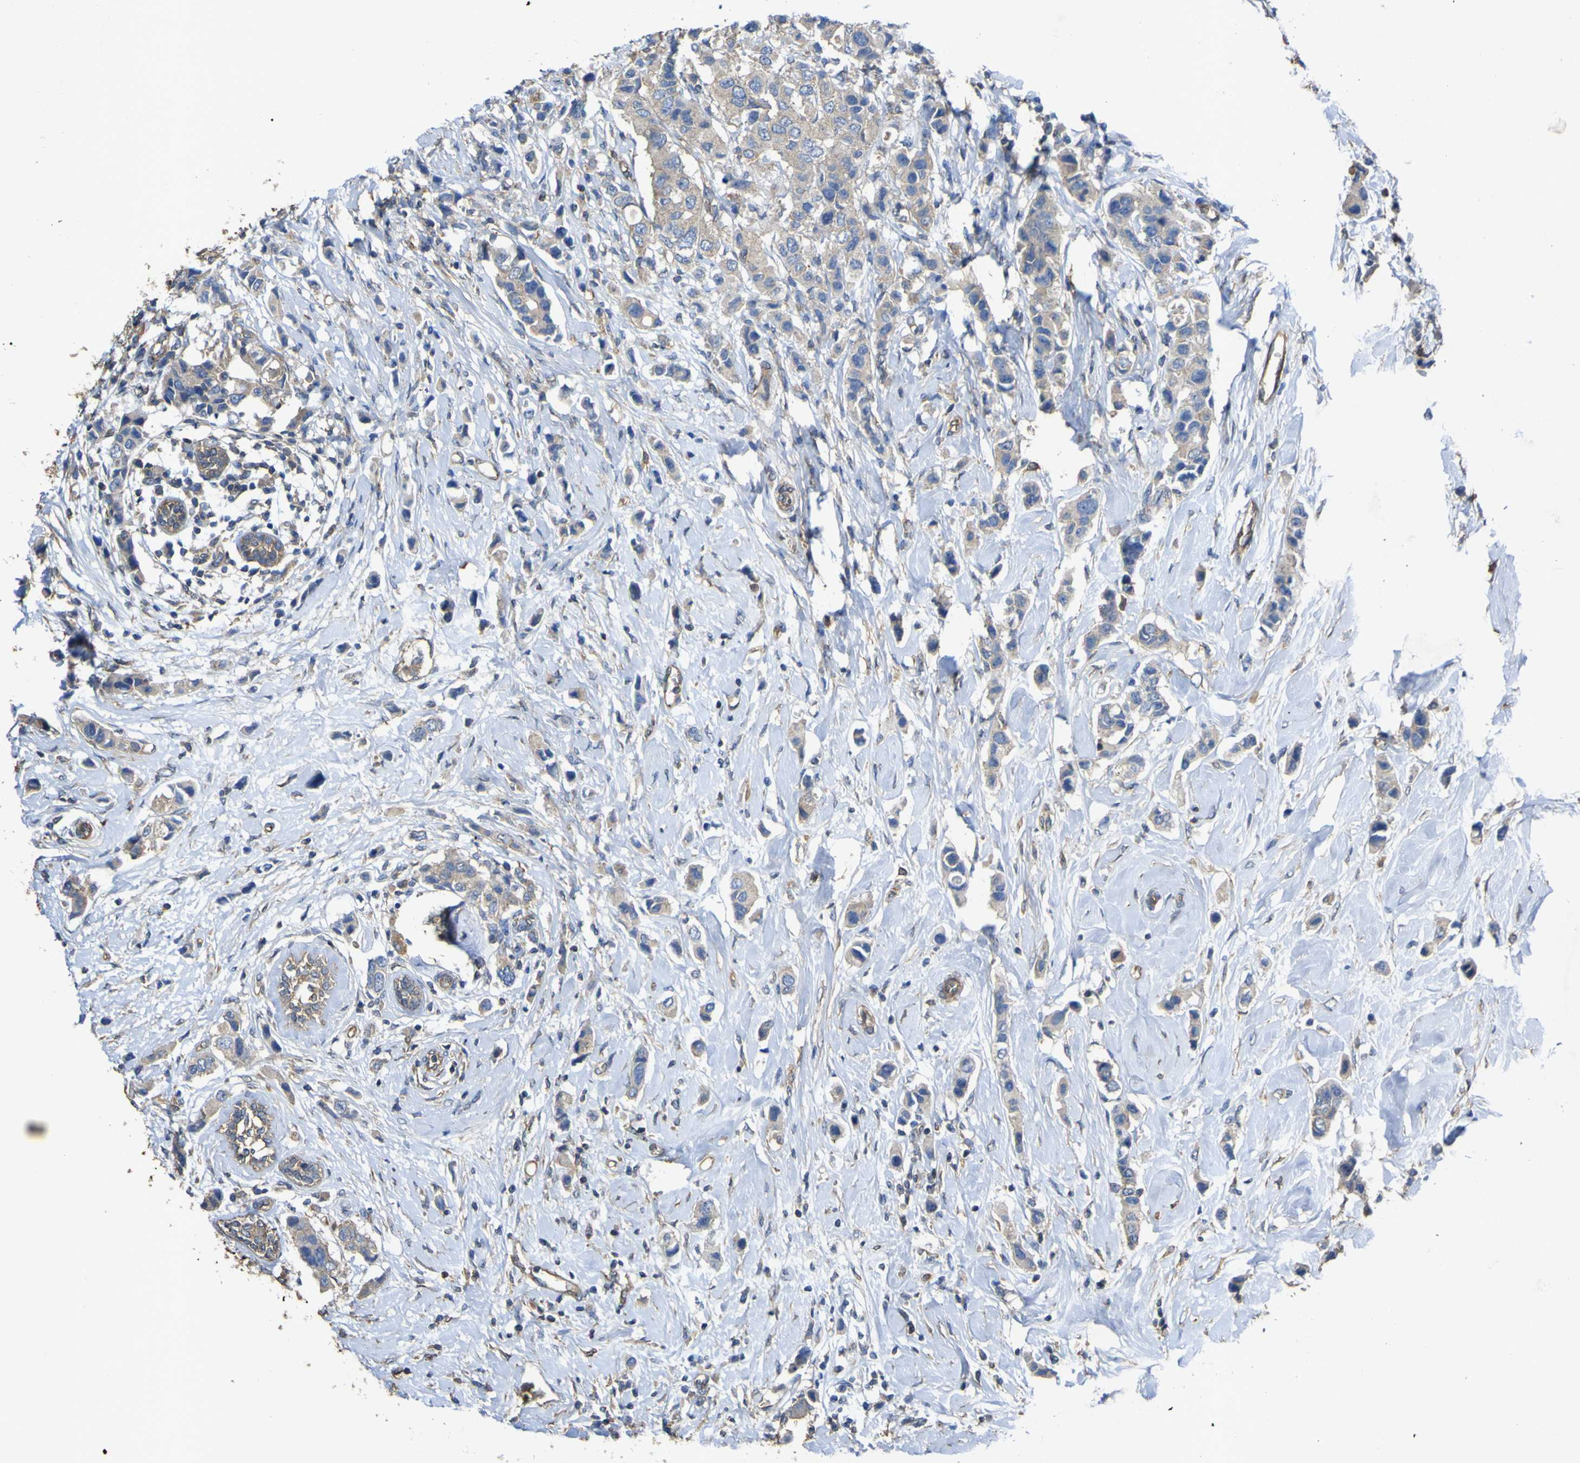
{"staining": {"intensity": "weak", "quantity": ">75%", "location": "cytoplasmic/membranous"}, "tissue": "breast cancer", "cell_type": "Tumor cells", "image_type": "cancer", "snomed": [{"axis": "morphology", "description": "Normal tissue, NOS"}, {"axis": "morphology", "description": "Duct carcinoma"}, {"axis": "topography", "description": "Breast"}], "caption": "Breast infiltrating ductal carcinoma stained with immunohistochemistry displays weak cytoplasmic/membranous staining in approximately >75% of tumor cells. Nuclei are stained in blue.", "gene": "TNFSF15", "patient": {"sex": "female", "age": 50}}